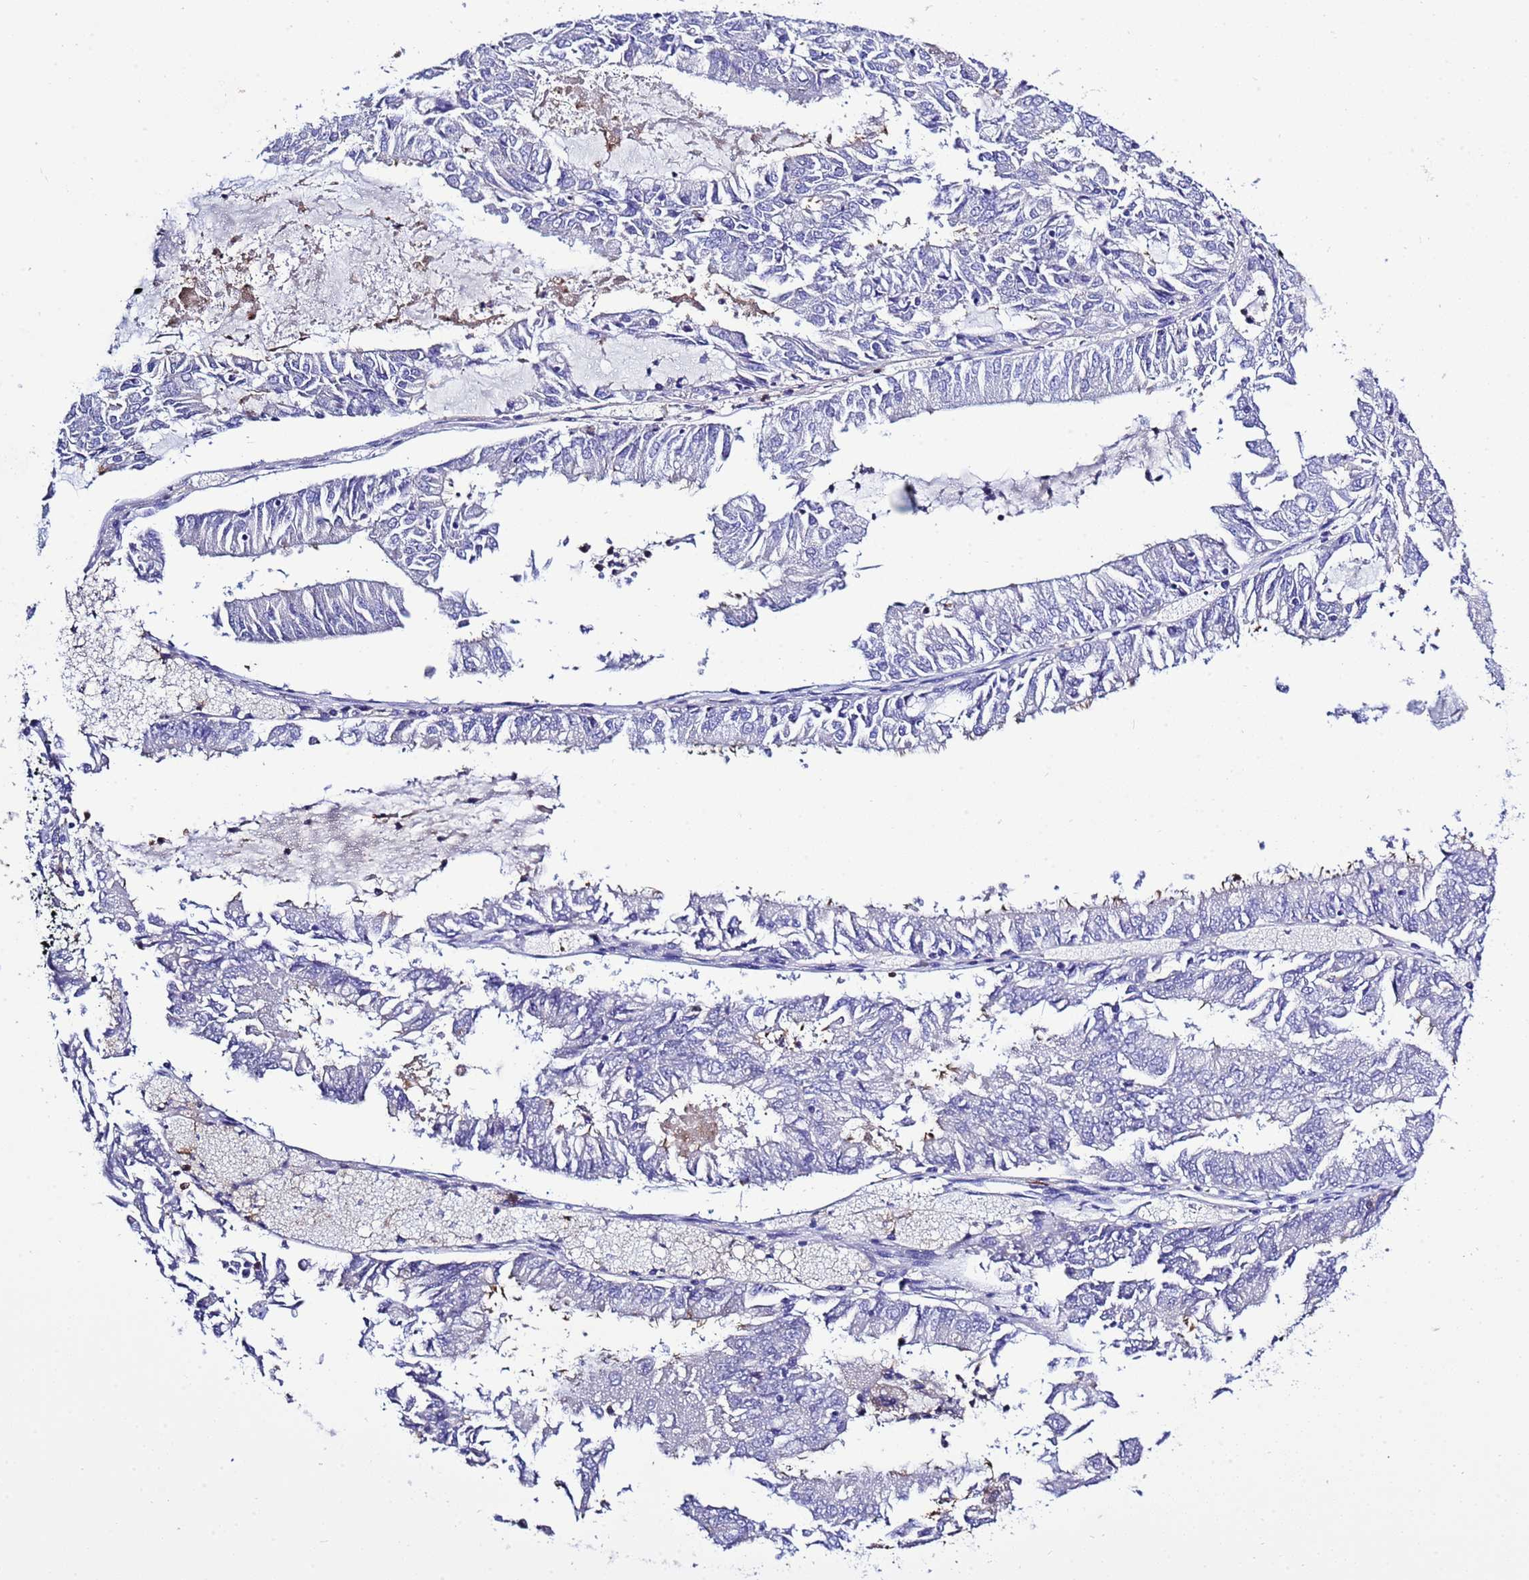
{"staining": {"intensity": "negative", "quantity": "none", "location": "none"}, "tissue": "endometrial cancer", "cell_type": "Tumor cells", "image_type": "cancer", "snomed": [{"axis": "morphology", "description": "Adenocarcinoma, NOS"}, {"axis": "topography", "description": "Endometrium"}], "caption": "A high-resolution image shows immunohistochemistry (IHC) staining of endometrial adenocarcinoma, which shows no significant staining in tumor cells.", "gene": "KICS2", "patient": {"sex": "female", "age": 57}}